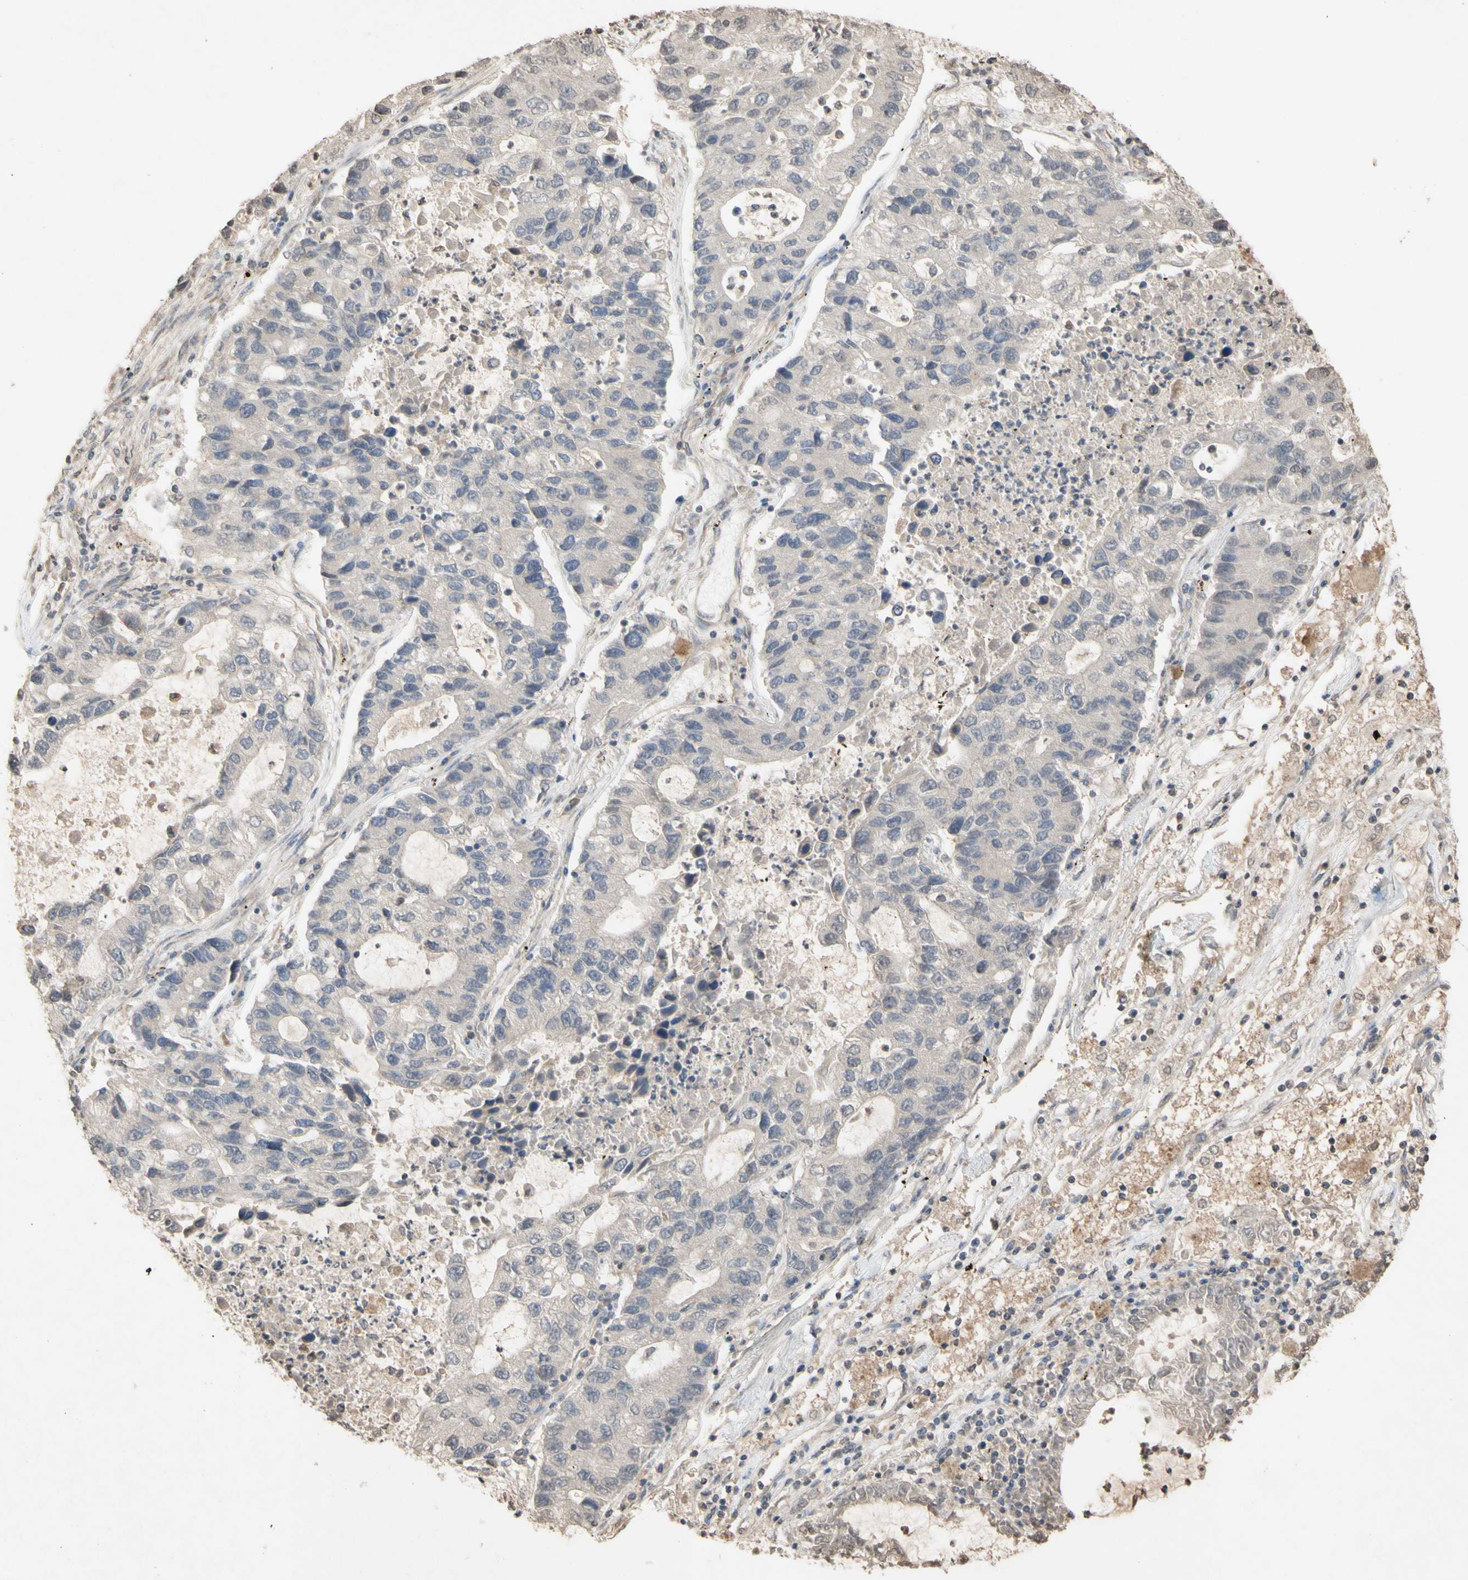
{"staining": {"intensity": "negative", "quantity": "none", "location": "none"}, "tissue": "lung cancer", "cell_type": "Tumor cells", "image_type": "cancer", "snomed": [{"axis": "morphology", "description": "Adenocarcinoma, NOS"}, {"axis": "topography", "description": "Lung"}], "caption": "Immunohistochemical staining of adenocarcinoma (lung) shows no significant staining in tumor cells.", "gene": "NECTIN3", "patient": {"sex": "female", "age": 51}}